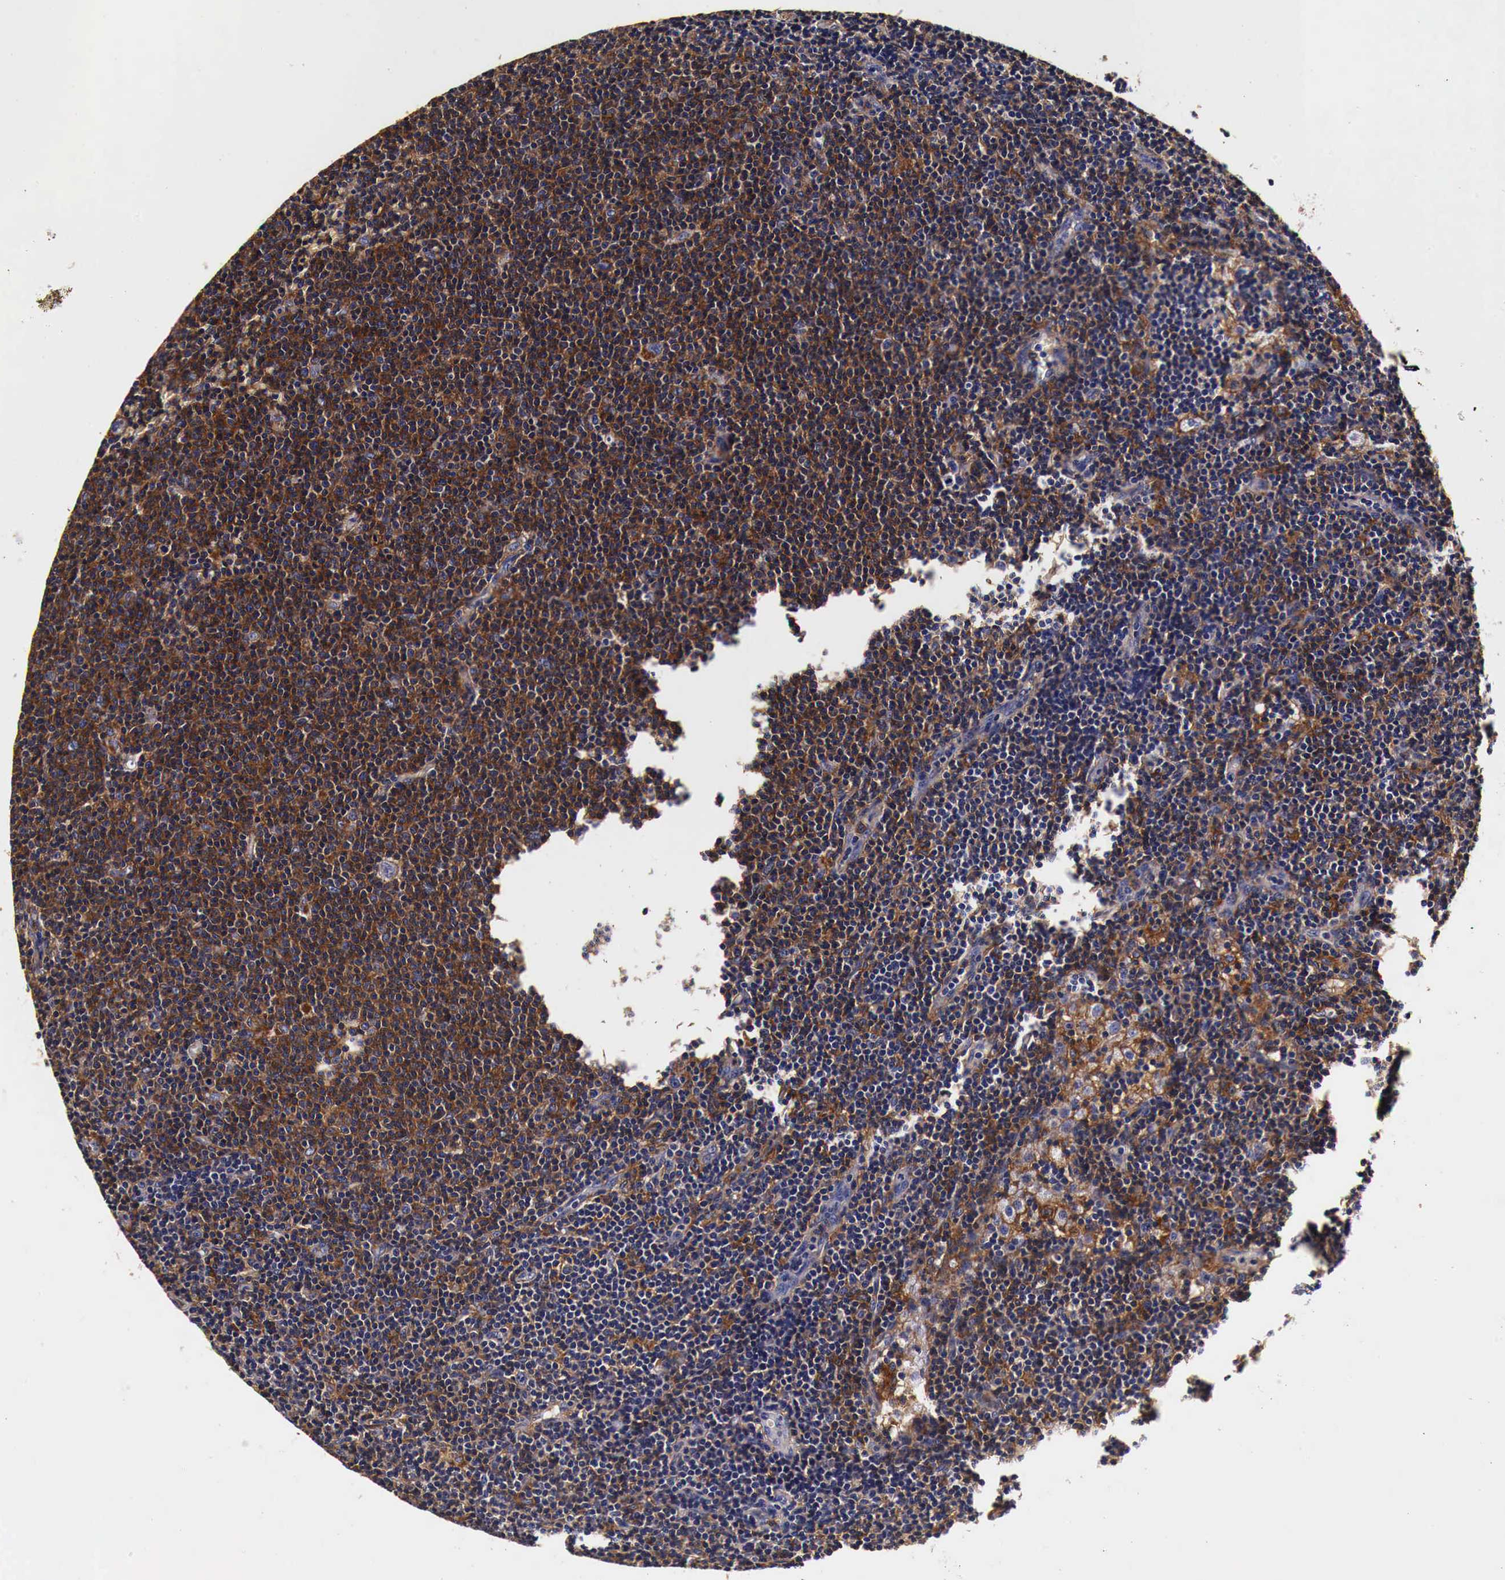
{"staining": {"intensity": "moderate", "quantity": ">75%", "location": "cytoplasmic/membranous"}, "tissue": "lymphoma", "cell_type": "Tumor cells", "image_type": "cancer", "snomed": [{"axis": "morphology", "description": "Malignant lymphoma, non-Hodgkin's type, Low grade"}, {"axis": "topography", "description": "Lymph node"}], "caption": "Malignant lymphoma, non-Hodgkin's type (low-grade) stained for a protein (brown) displays moderate cytoplasmic/membranous positive expression in approximately >75% of tumor cells.", "gene": "RP2", "patient": {"sex": "male", "age": 65}}